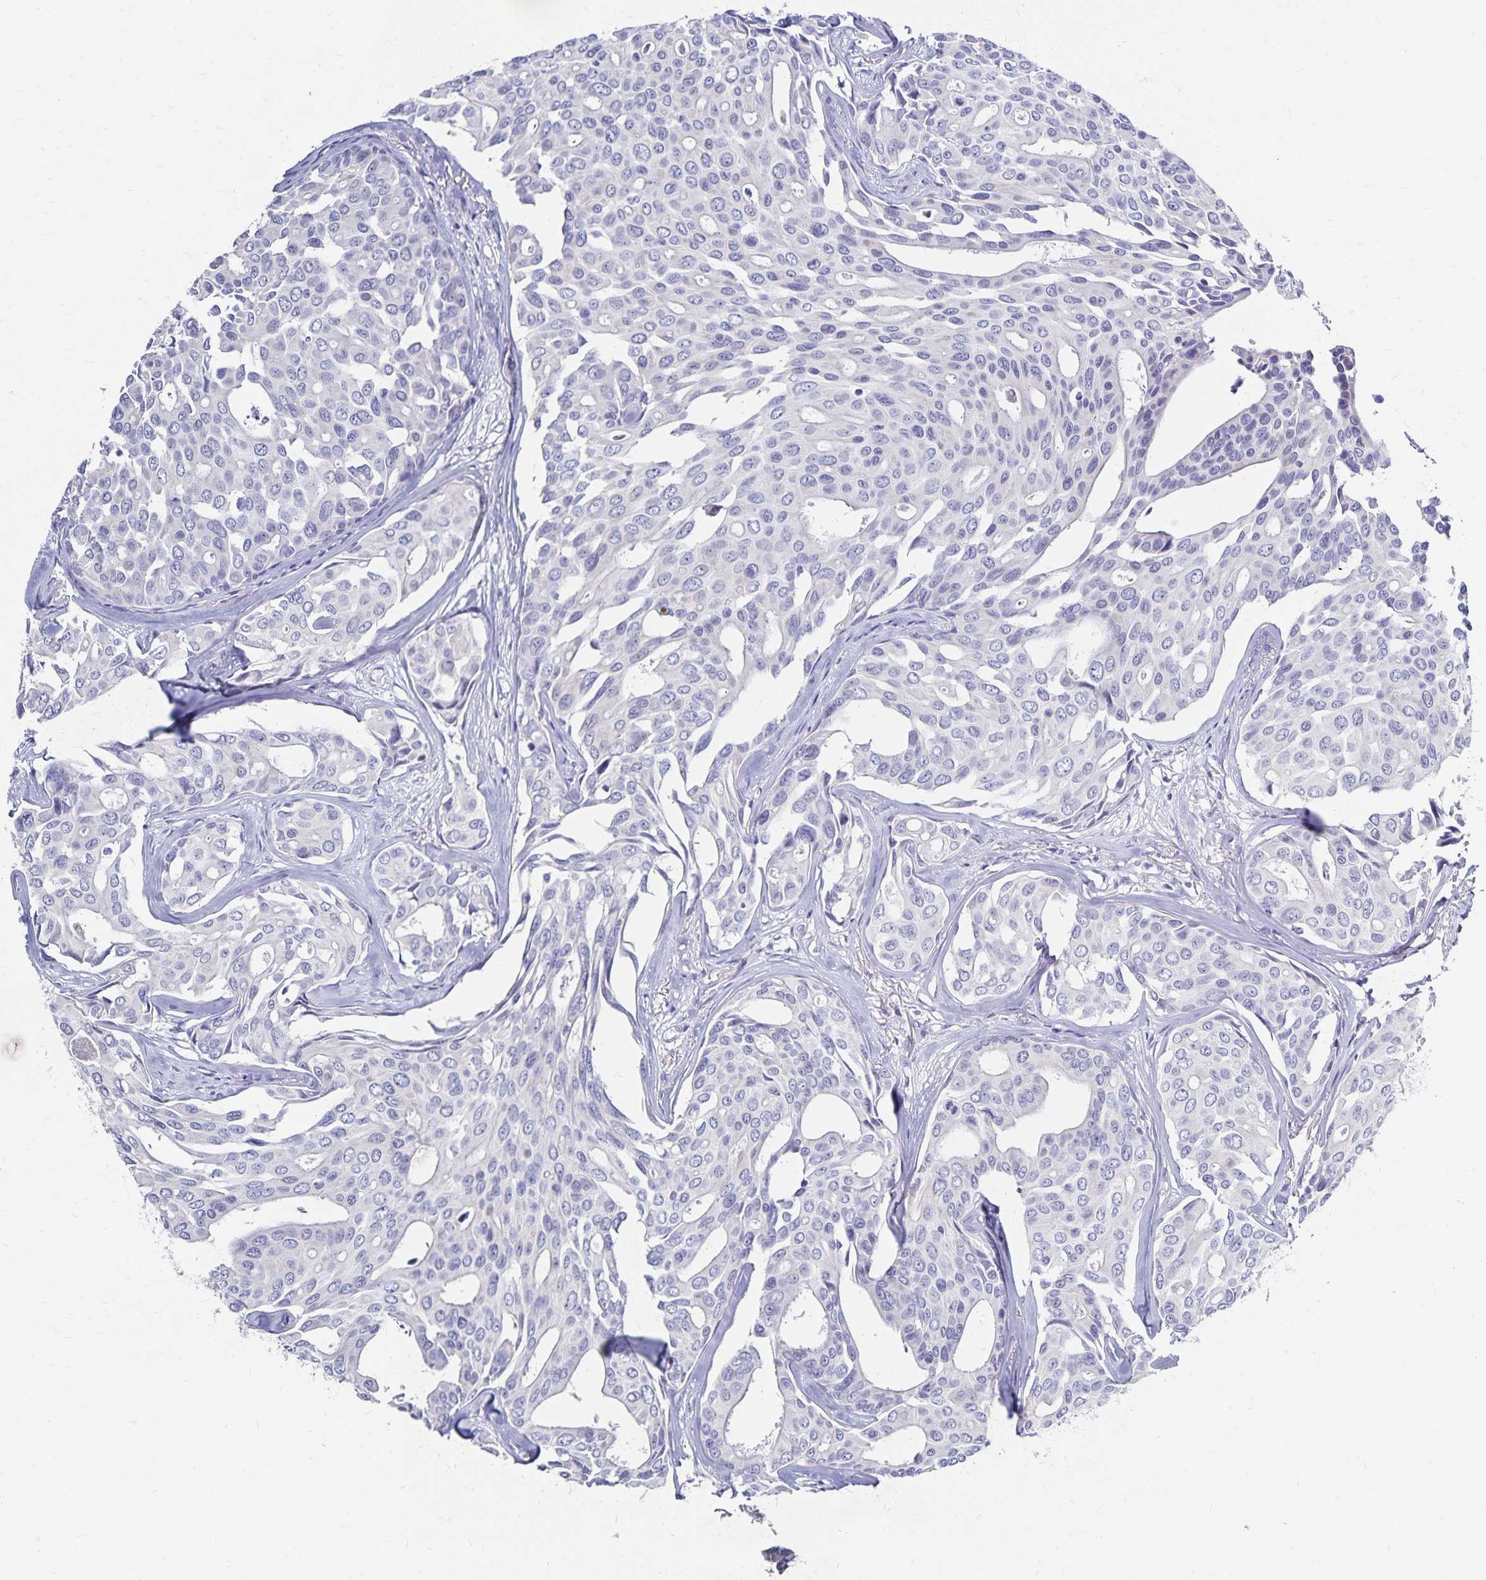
{"staining": {"intensity": "negative", "quantity": "none", "location": "none"}, "tissue": "breast cancer", "cell_type": "Tumor cells", "image_type": "cancer", "snomed": [{"axis": "morphology", "description": "Duct carcinoma"}, {"axis": "topography", "description": "Breast"}], "caption": "Immunohistochemistry micrograph of neoplastic tissue: human breast cancer stained with DAB exhibits no significant protein positivity in tumor cells.", "gene": "PAX5", "patient": {"sex": "female", "age": 54}}